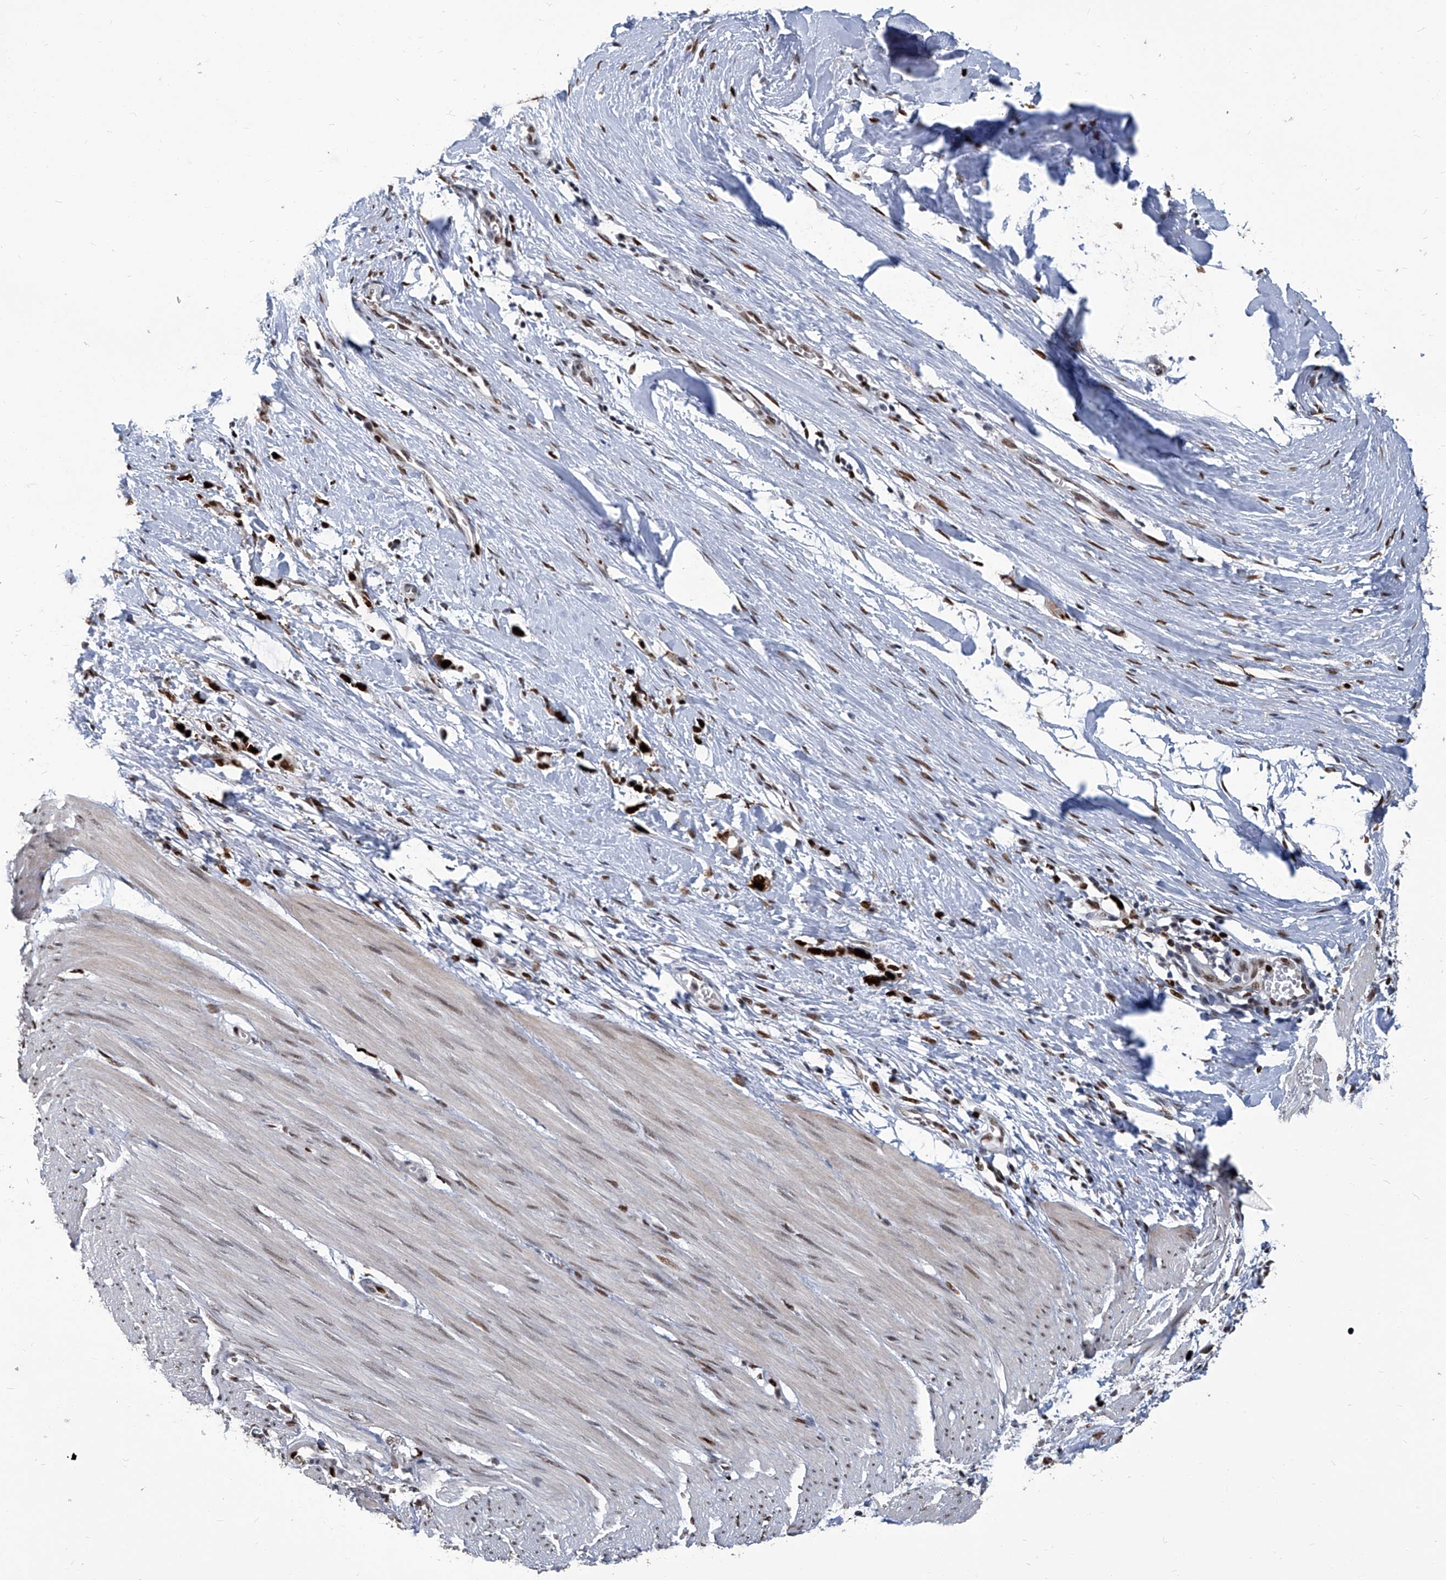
{"staining": {"intensity": "weak", "quantity": "<25%", "location": "nuclear"}, "tissue": "smooth muscle", "cell_type": "Smooth muscle cells", "image_type": "normal", "snomed": [{"axis": "morphology", "description": "Normal tissue, NOS"}, {"axis": "morphology", "description": "Adenocarcinoma, NOS"}, {"axis": "topography", "description": "Colon"}, {"axis": "topography", "description": "Peripheral nerve tissue"}], "caption": "There is no significant staining in smooth muscle cells of smooth muscle. (DAB (3,3'-diaminobenzidine) immunohistochemistry with hematoxylin counter stain).", "gene": "PCNA", "patient": {"sex": "male", "age": 14}}